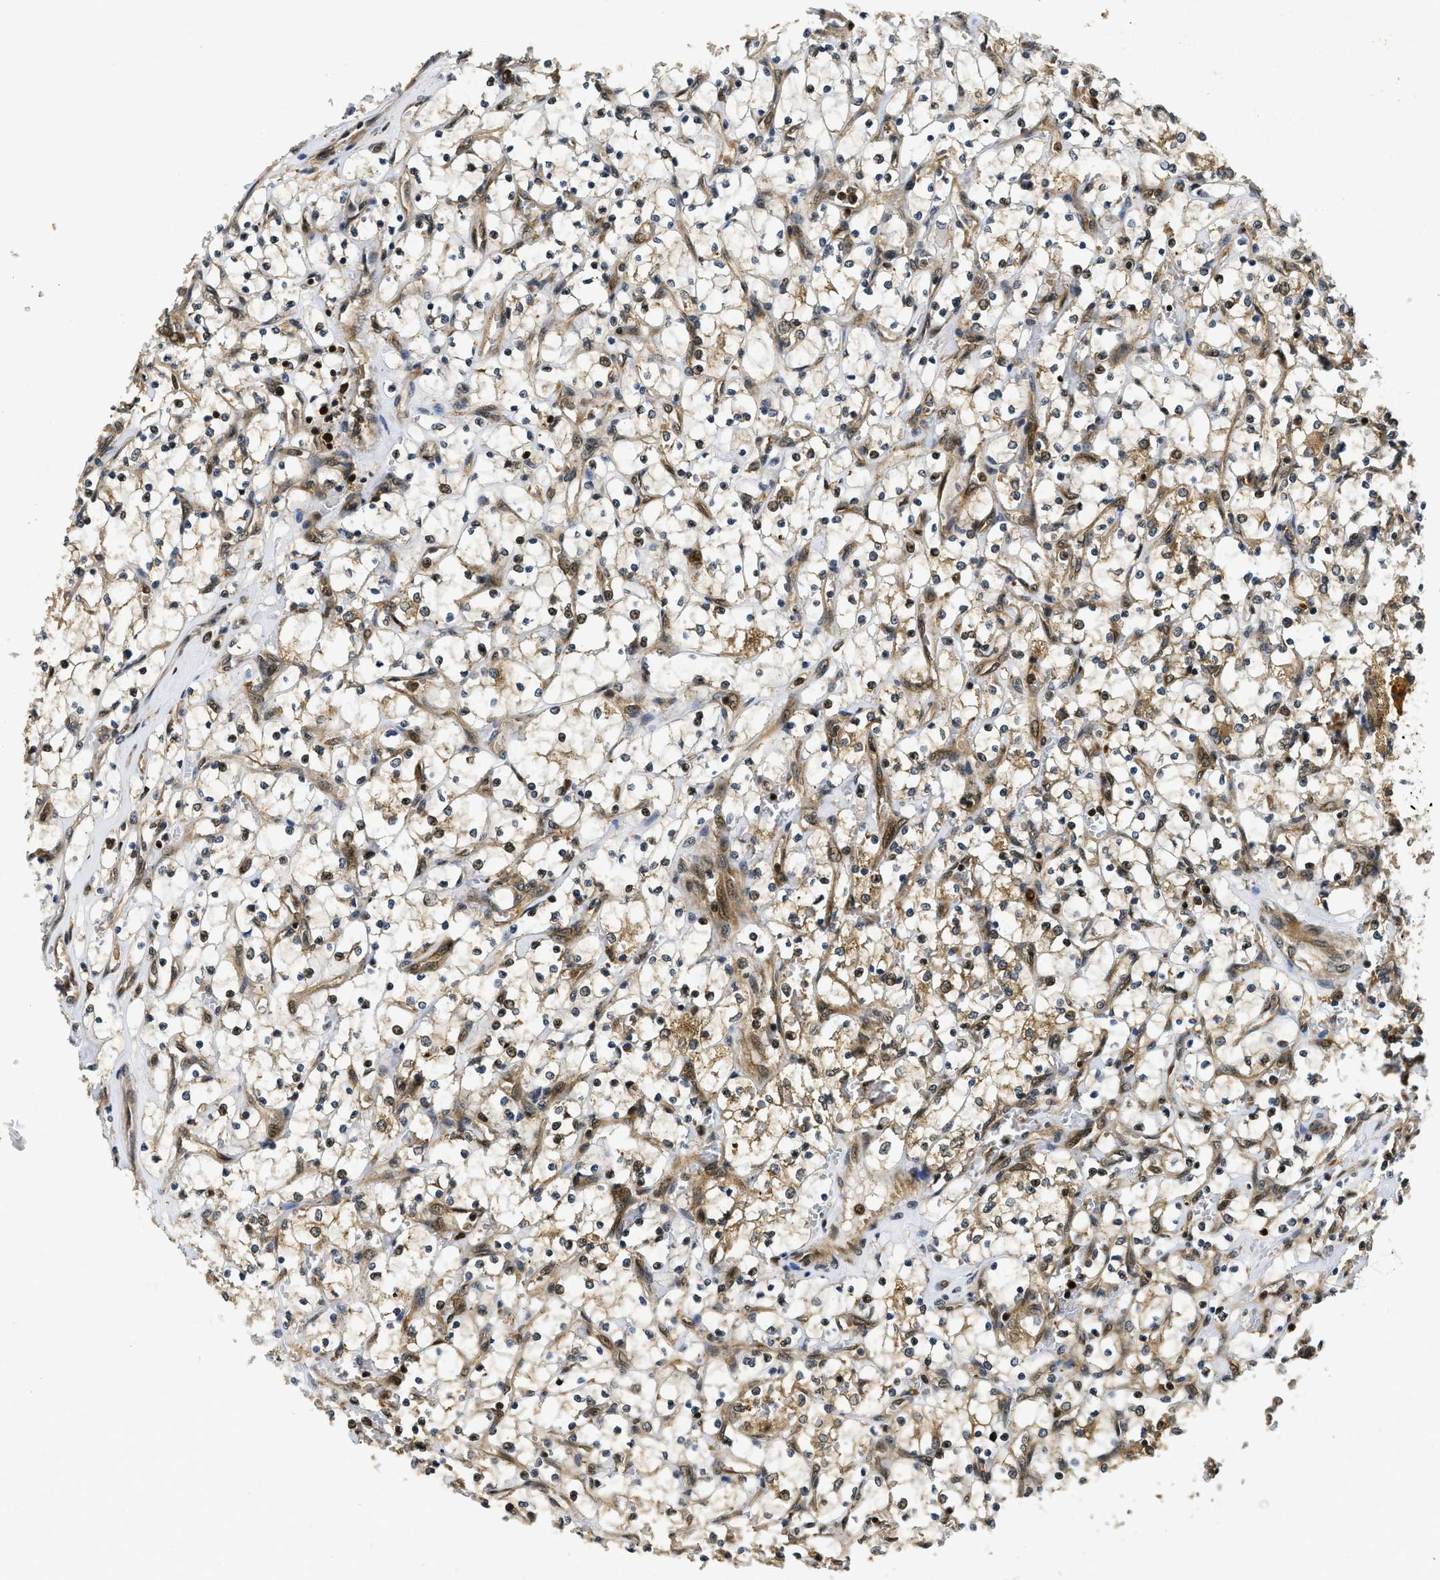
{"staining": {"intensity": "moderate", "quantity": "25%-75%", "location": "cytoplasmic/membranous,nuclear"}, "tissue": "renal cancer", "cell_type": "Tumor cells", "image_type": "cancer", "snomed": [{"axis": "morphology", "description": "Adenocarcinoma, NOS"}, {"axis": "topography", "description": "Kidney"}], "caption": "A medium amount of moderate cytoplasmic/membranous and nuclear expression is present in approximately 25%-75% of tumor cells in renal adenocarcinoma tissue.", "gene": "ADSL", "patient": {"sex": "female", "age": 69}}